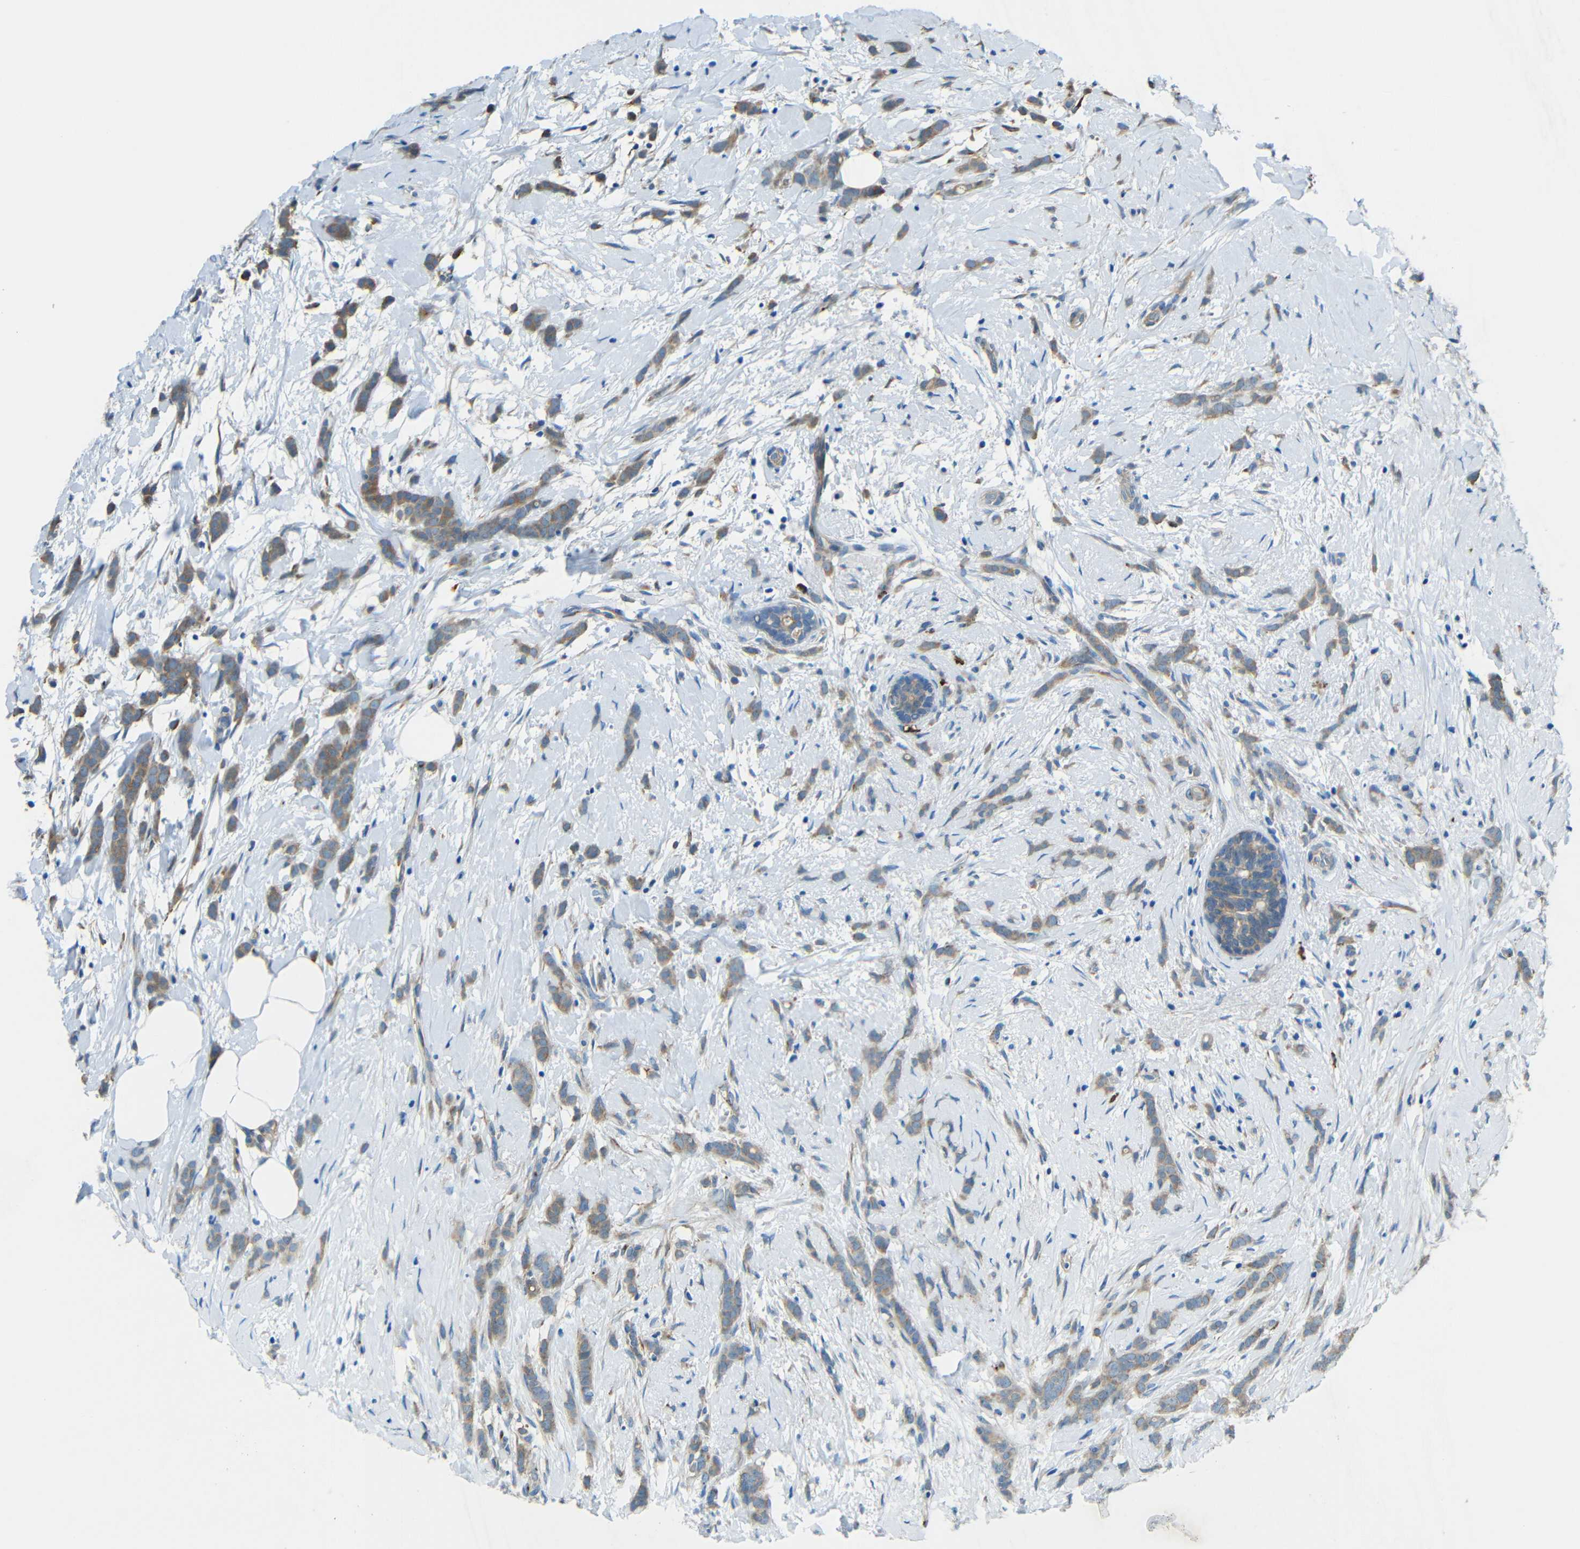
{"staining": {"intensity": "moderate", "quantity": ">75%", "location": "cytoplasmic/membranous"}, "tissue": "breast cancer", "cell_type": "Tumor cells", "image_type": "cancer", "snomed": [{"axis": "morphology", "description": "Lobular carcinoma, in situ"}, {"axis": "morphology", "description": "Lobular carcinoma"}, {"axis": "topography", "description": "Breast"}], "caption": "This histopathology image exhibits breast lobular carcinoma stained with immunohistochemistry (IHC) to label a protein in brown. The cytoplasmic/membranous of tumor cells show moderate positivity for the protein. Nuclei are counter-stained blue.", "gene": "CYP26B1", "patient": {"sex": "female", "age": 41}}